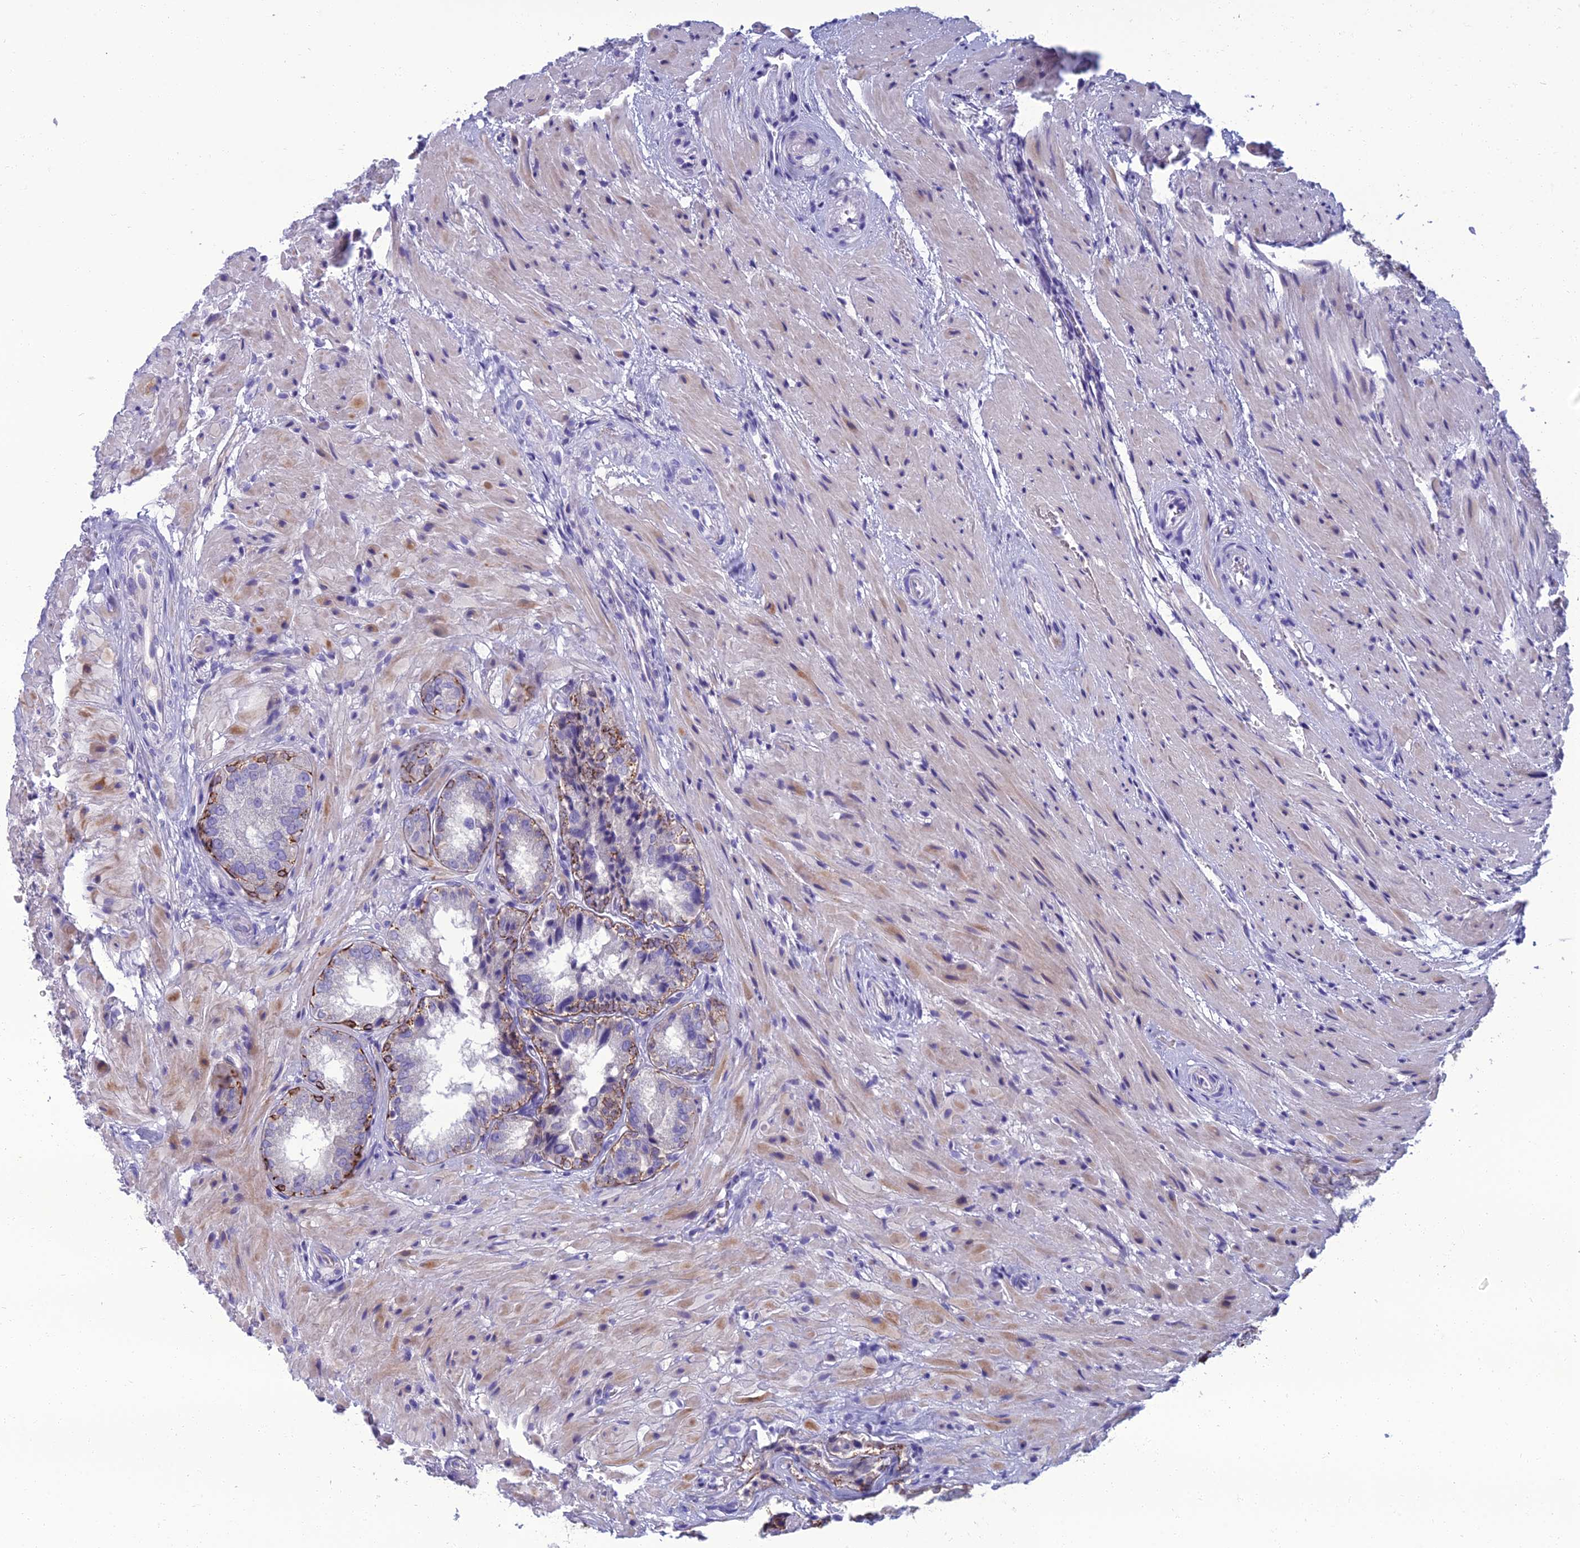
{"staining": {"intensity": "moderate", "quantity": "<25%", "location": "cytoplasmic/membranous"}, "tissue": "seminal vesicle", "cell_type": "Glandular cells", "image_type": "normal", "snomed": [{"axis": "morphology", "description": "Normal tissue, NOS"}, {"axis": "topography", "description": "Seminal veicle"}, {"axis": "topography", "description": "Peripheral nerve tissue"}], "caption": "Immunohistochemistry of normal human seminal vesicle displays low levels of moderate cytoplasmic/membranous staining in approximately <25% of glandular cells.", "gene": "SPTLC3", "patient": {"sex": "male", "age": 63}}